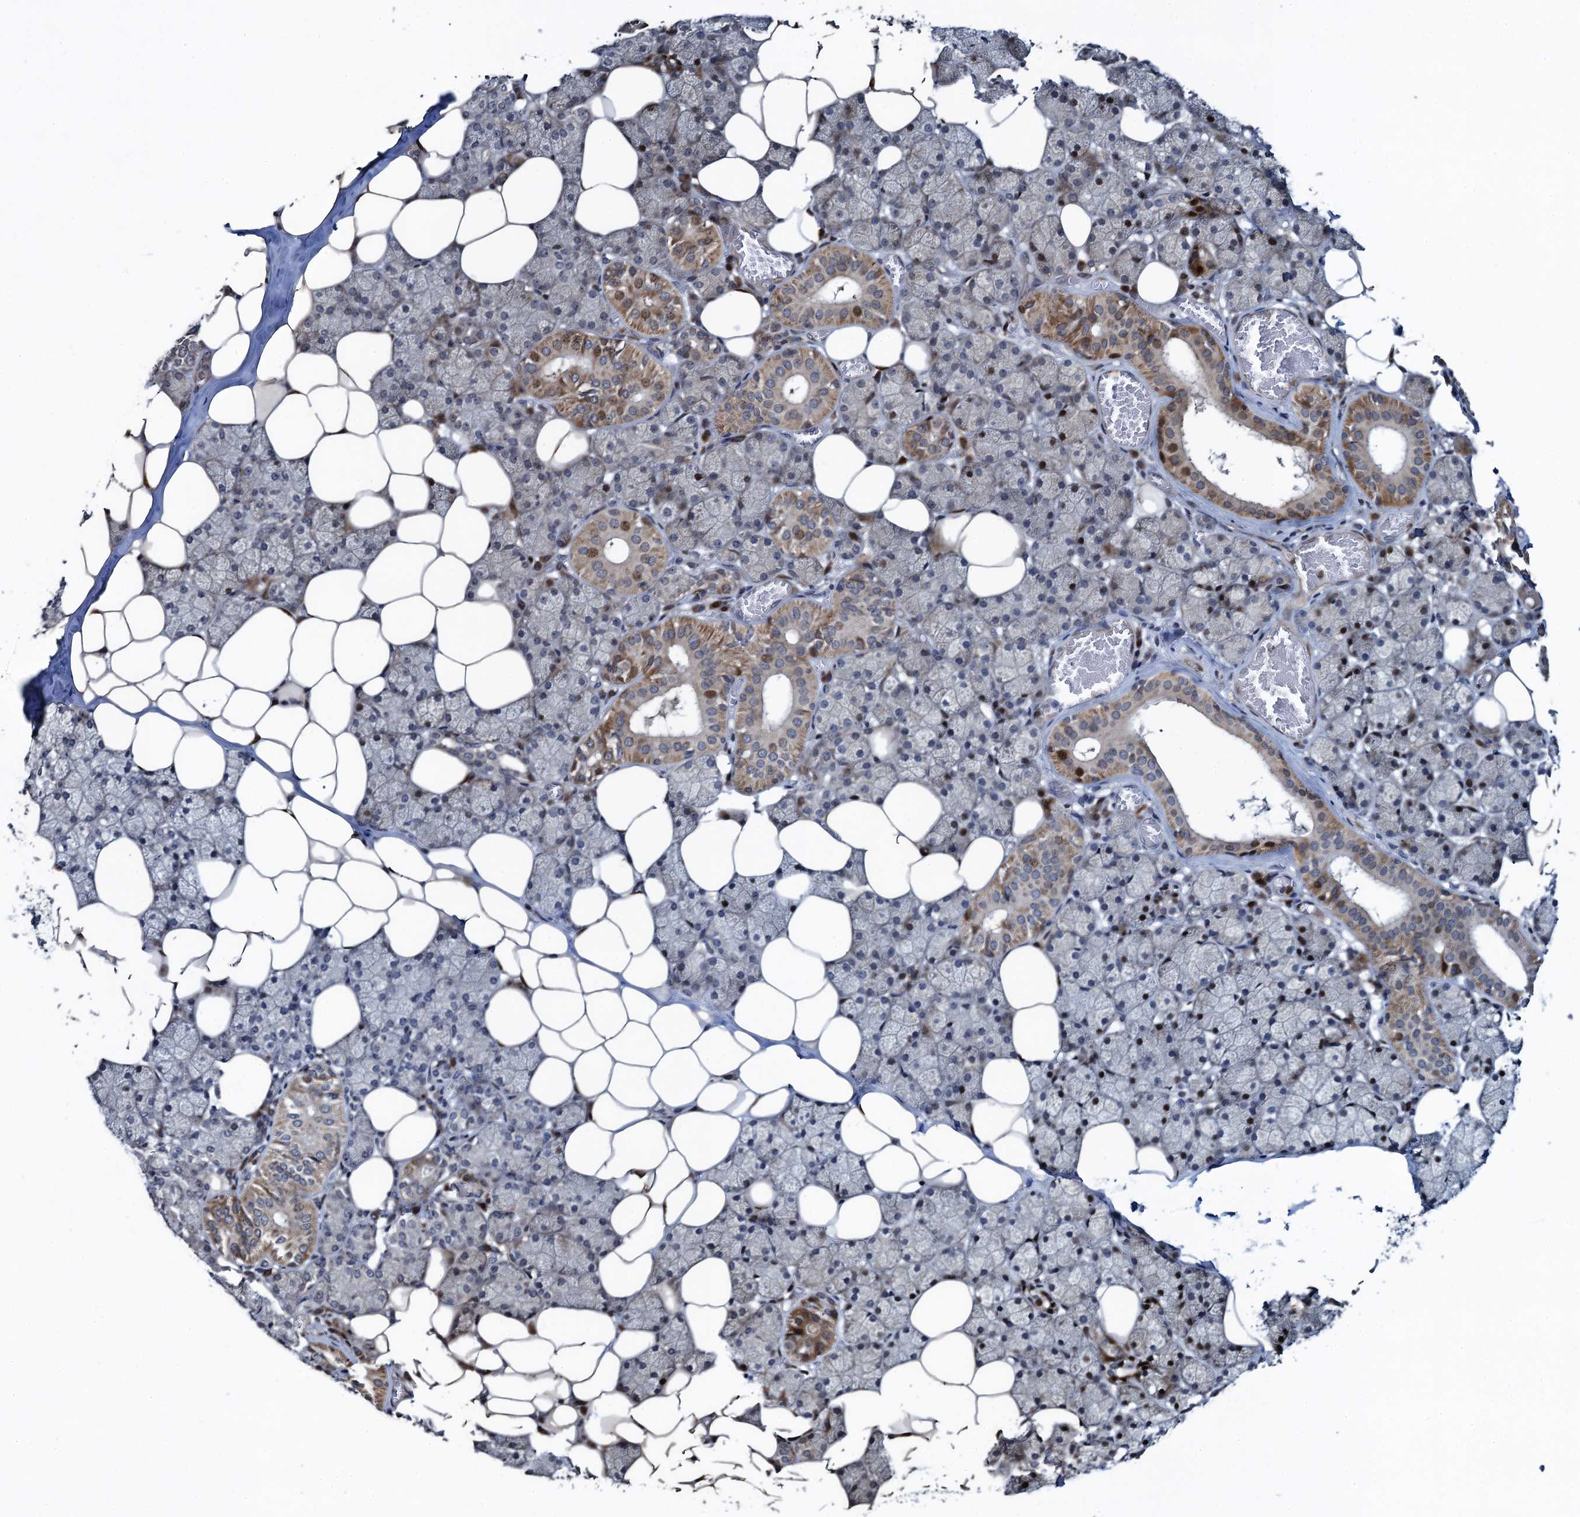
{"staining": {"intensity": "moderate", "quantity": "25%-75%", "location": "cytoplasmic/membranous,nuclear"}, "tissue": "salivary gland", "cell_type": "Glandular cells", "image_type": "normal", "snomed": [{"axis": "morphology", "description": "Normal tissue, NOS"}, {"axis": "topography", "description": "Salivary gland"}], "caption": "IHC of normal salivary gland displays medium levels of moderate cytoplasmic/membranous,nuclear positivity in approximately 25%-75% of glandular cells.", "gene": "ATOSA", "patient": {"sex": "female", "age": 33}}